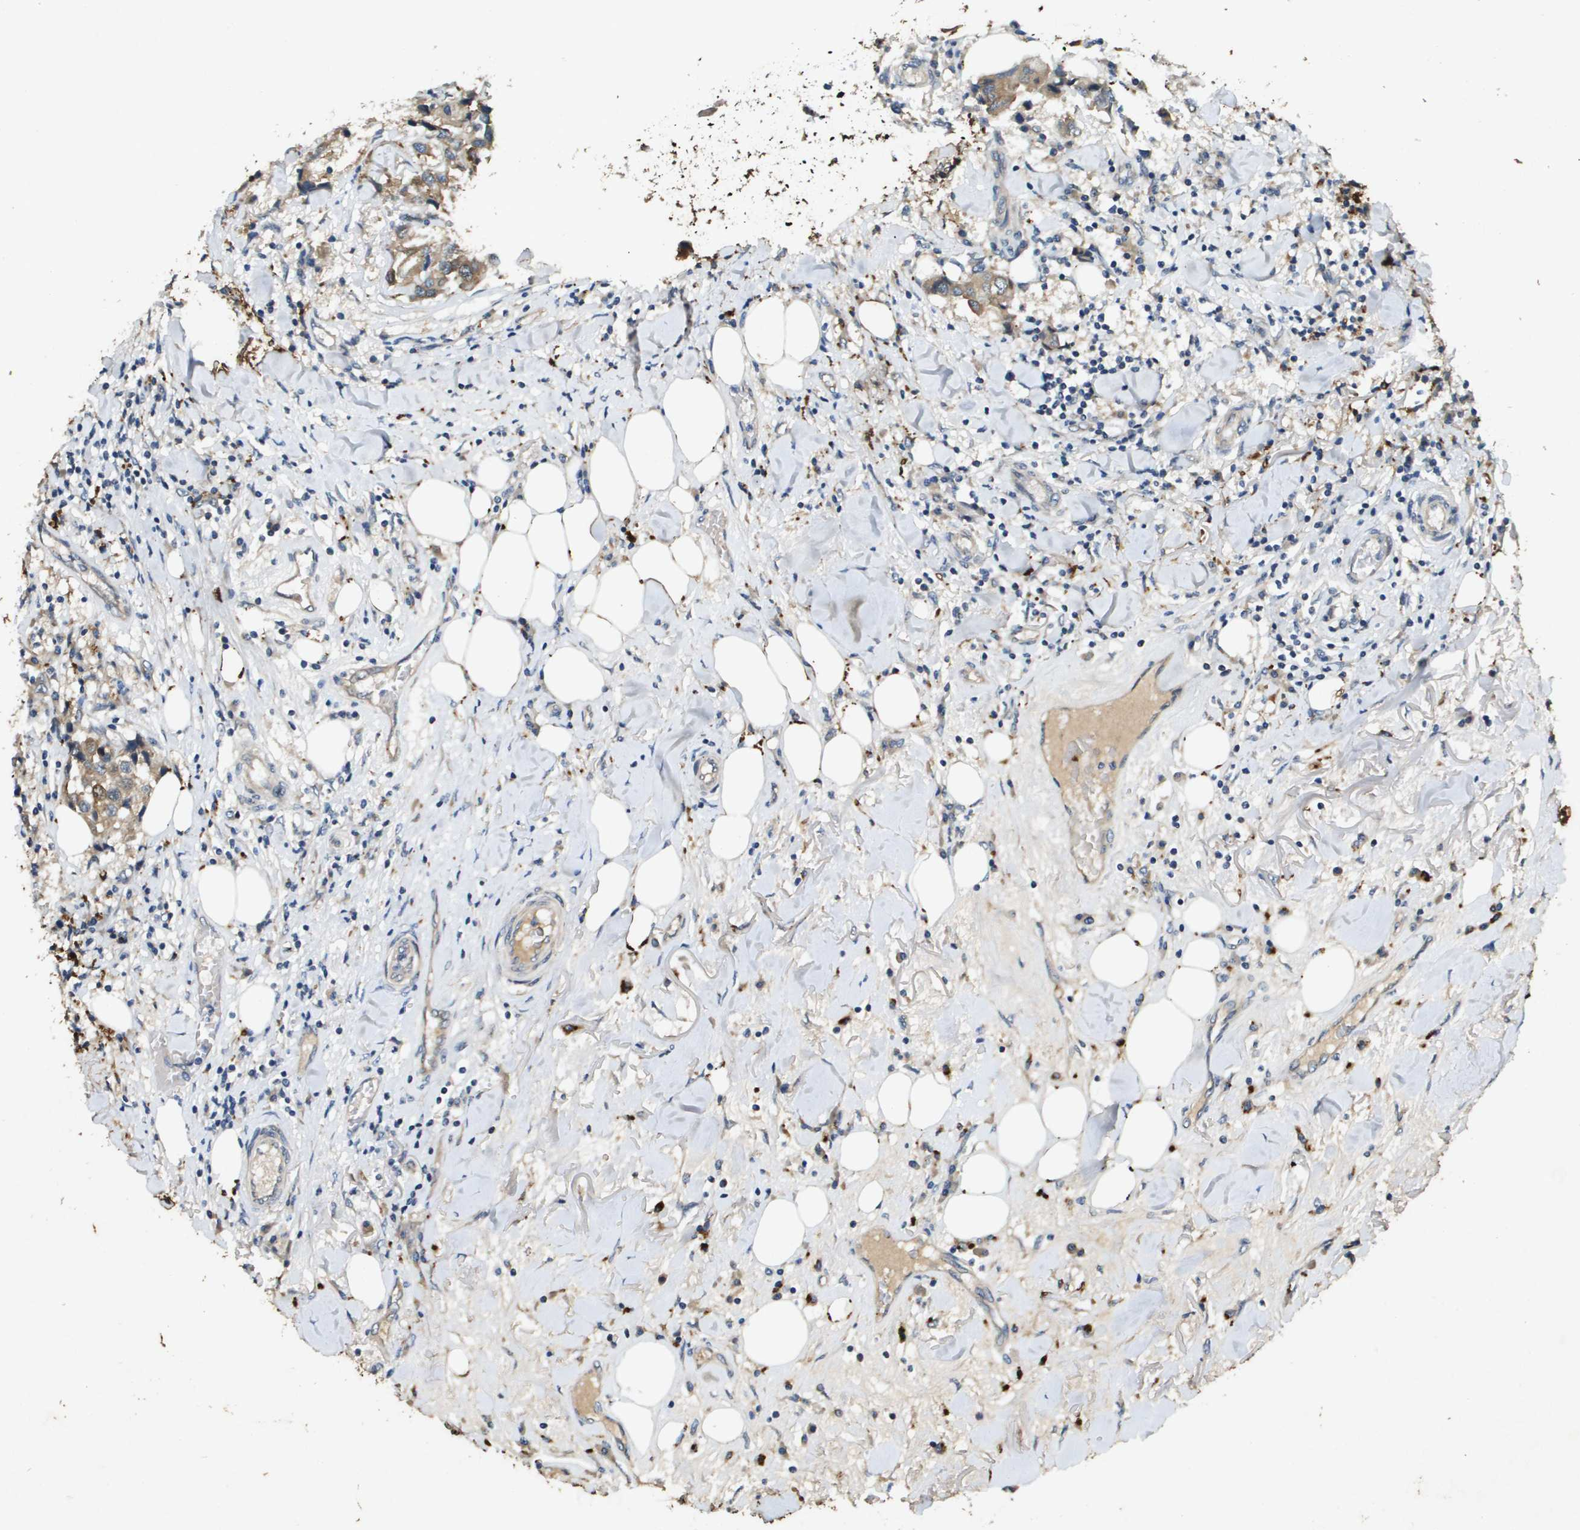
{"staining": {"intensity": "moderate", "quantity": ">75%", "location": "cytoplasmic/membranous"}, "tissue": "breast cancer", "cell_type": "Tumor cells", "image_type": "cancer", "snomed": [{"axis": "morphology", "description": "Duct carcinoma"}, {"axis": "topography", "description": "Breast"}], "caption": "Invasive ductal carcinoma (breast) tissue shows moderate cytoplasmic/membranous expression in approximately >75% of tumor cells, visualized by immunohistochemistry.", "gene": "PGAP3", "patient": {"sex": "female", "age": 80}}